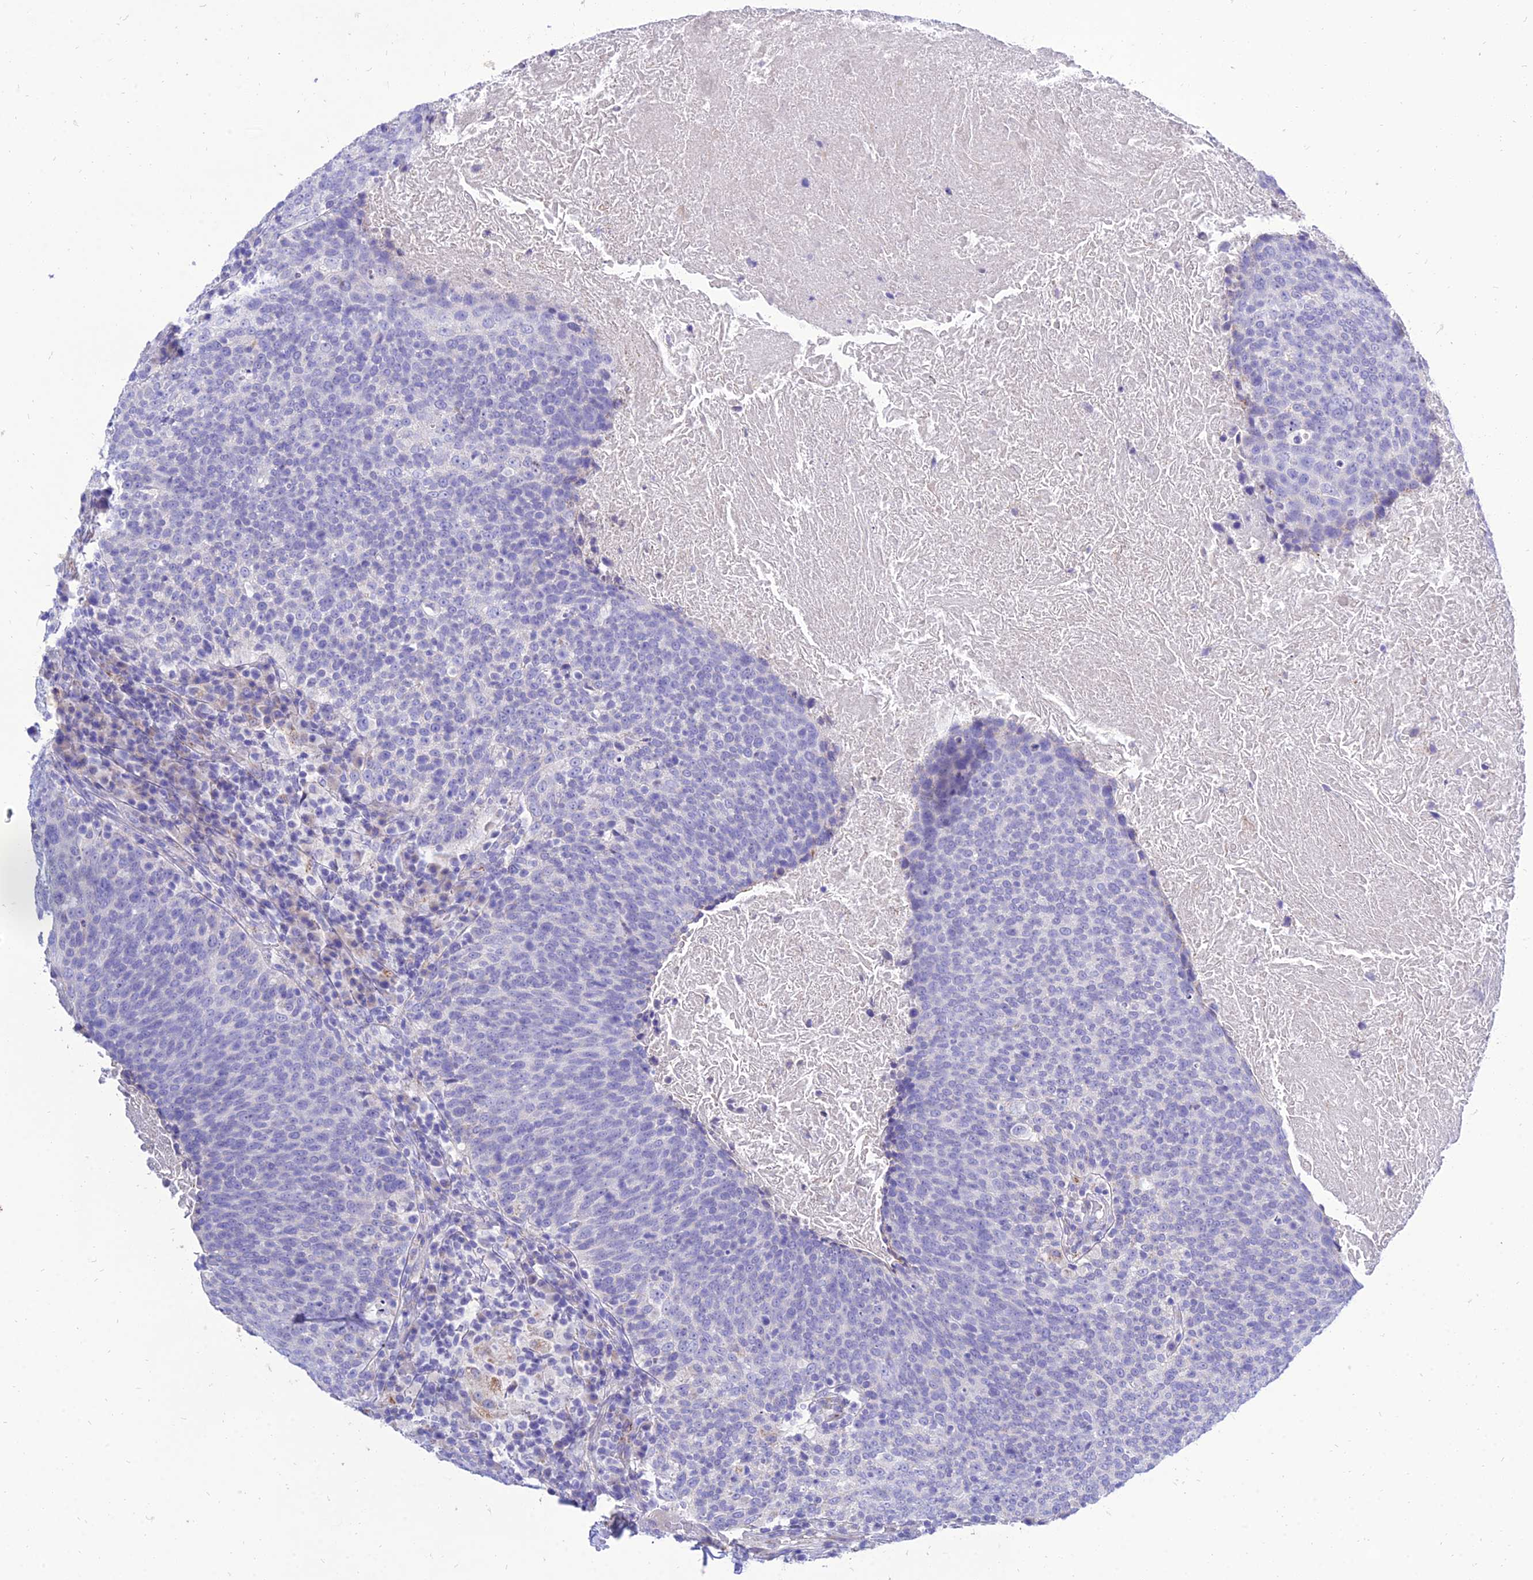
{"staining": {"intensity": "negative", "quantity": "none", "location": "none"}, "tissue": "head and neck cancer", "cell_type": "Tumor cells", "image_type": "cancer", "snomed": [{"axis": "morphology", "description": "Squamous cell carcinoma, NOS"}, {"axis": "morphology", "description": "Squamous cell carcinoma, metastatic, NOS"}, {"axis": "topography", "description": "Lymph node"}, {"axis": "topography", "description": "Head-Neck"}], "caption": "Tumor cells are negative for brown protein staining in squamous cell carcinoma (head and neck).", "gene": "PKN3", "patient": {"sex": "male", "age": 62}}